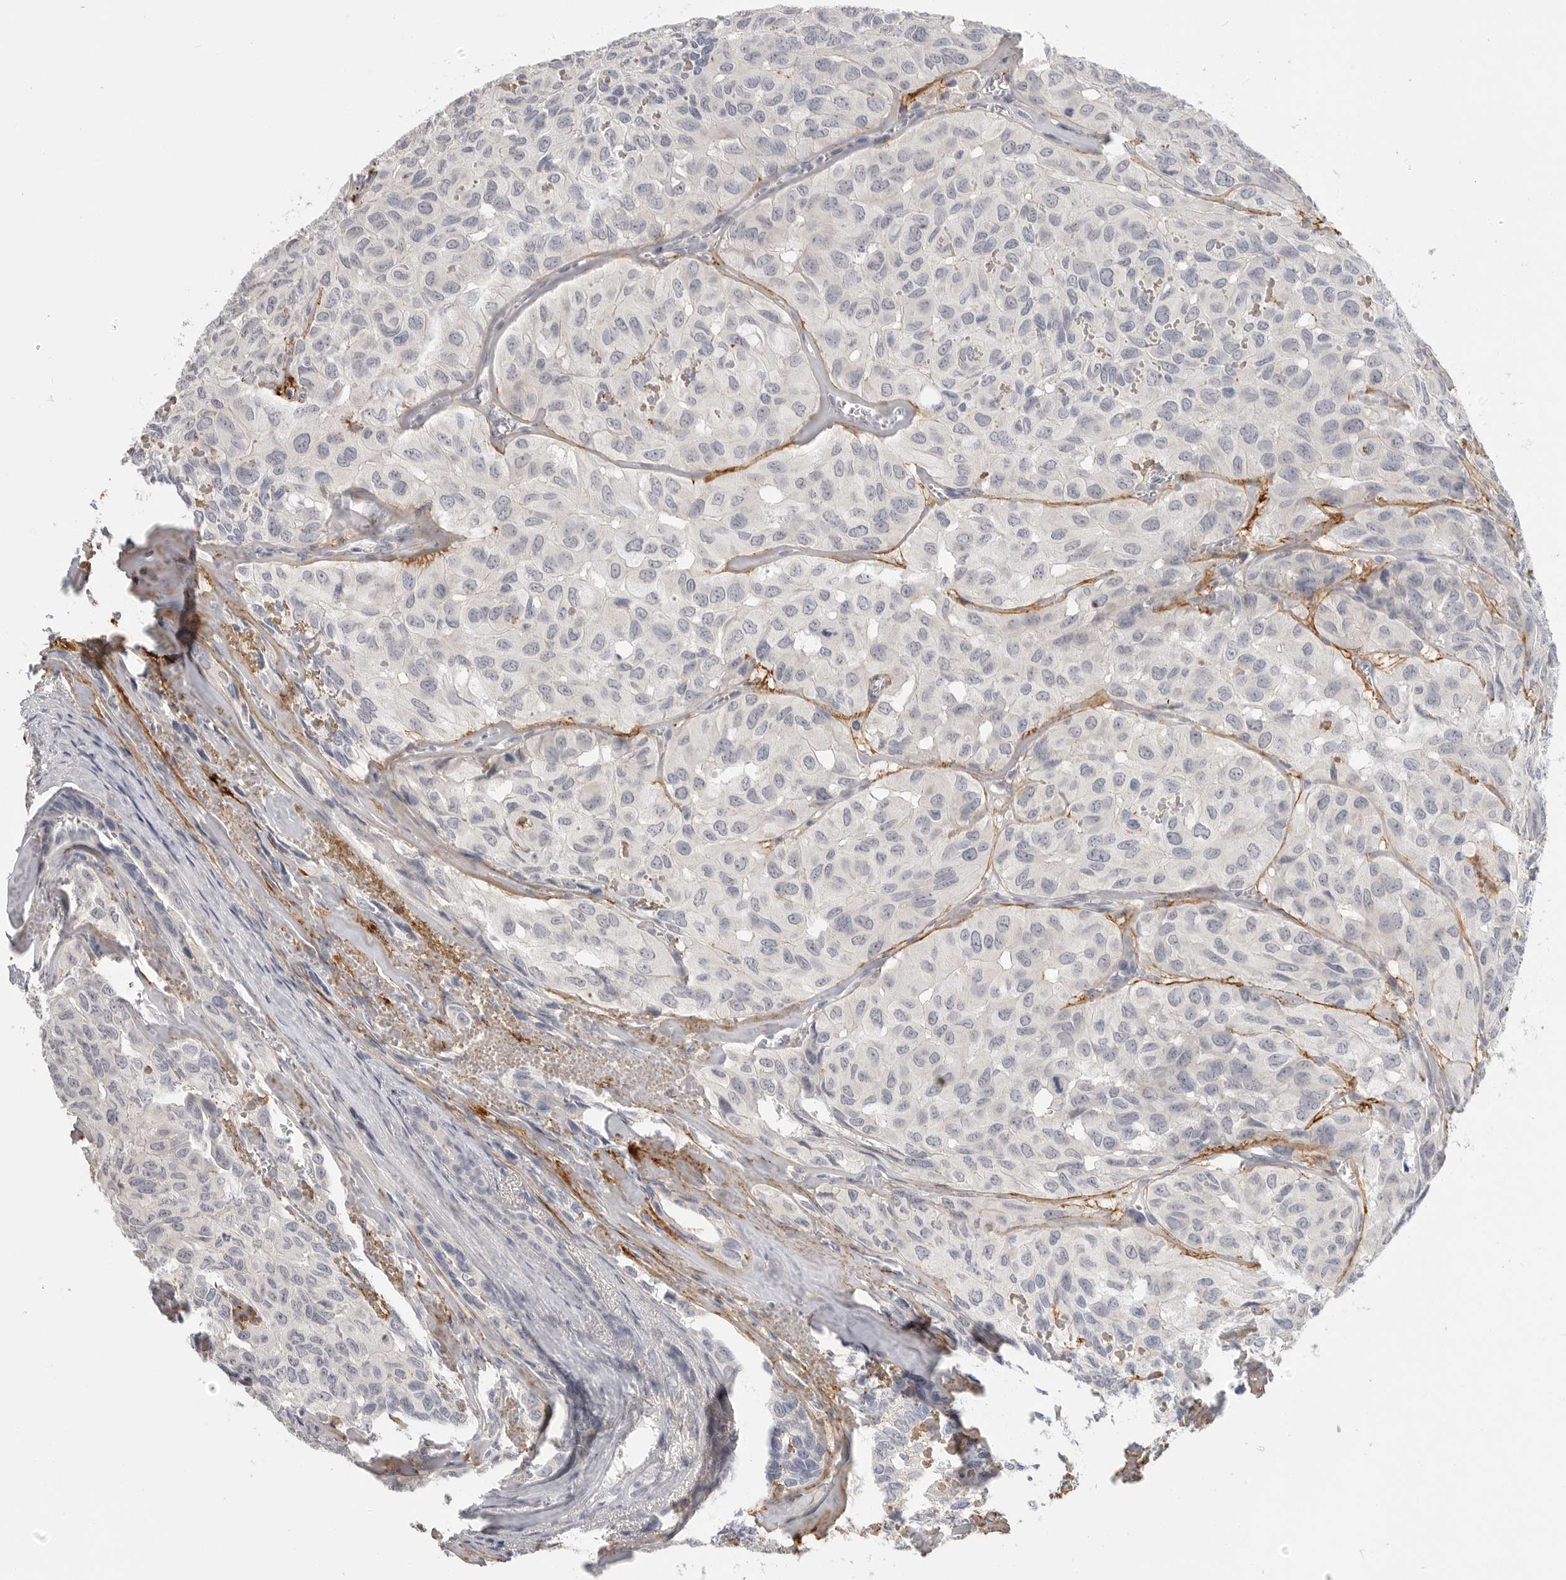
{"staining": {"intensity": "negative", "quantity": "none", "location": "none"}, "tissue": "head and neck cancer", "cell_type": "Tumor cells", "image_type": "cancer", "snomed": [{"axis": "morphology", "description": "Adenocarcinoma, NOS"}, {"axis": "topography", "description": "Salivary gland, NOS"}, {"axis": "topography", "description": "Head-Neck"}], "caption": "Human head and neck cancer stained for a protein using IHC demonstrates no positivity in tumor cells.", "gene": "FBN2", "patient": {"sex": "female", "age": 76}}